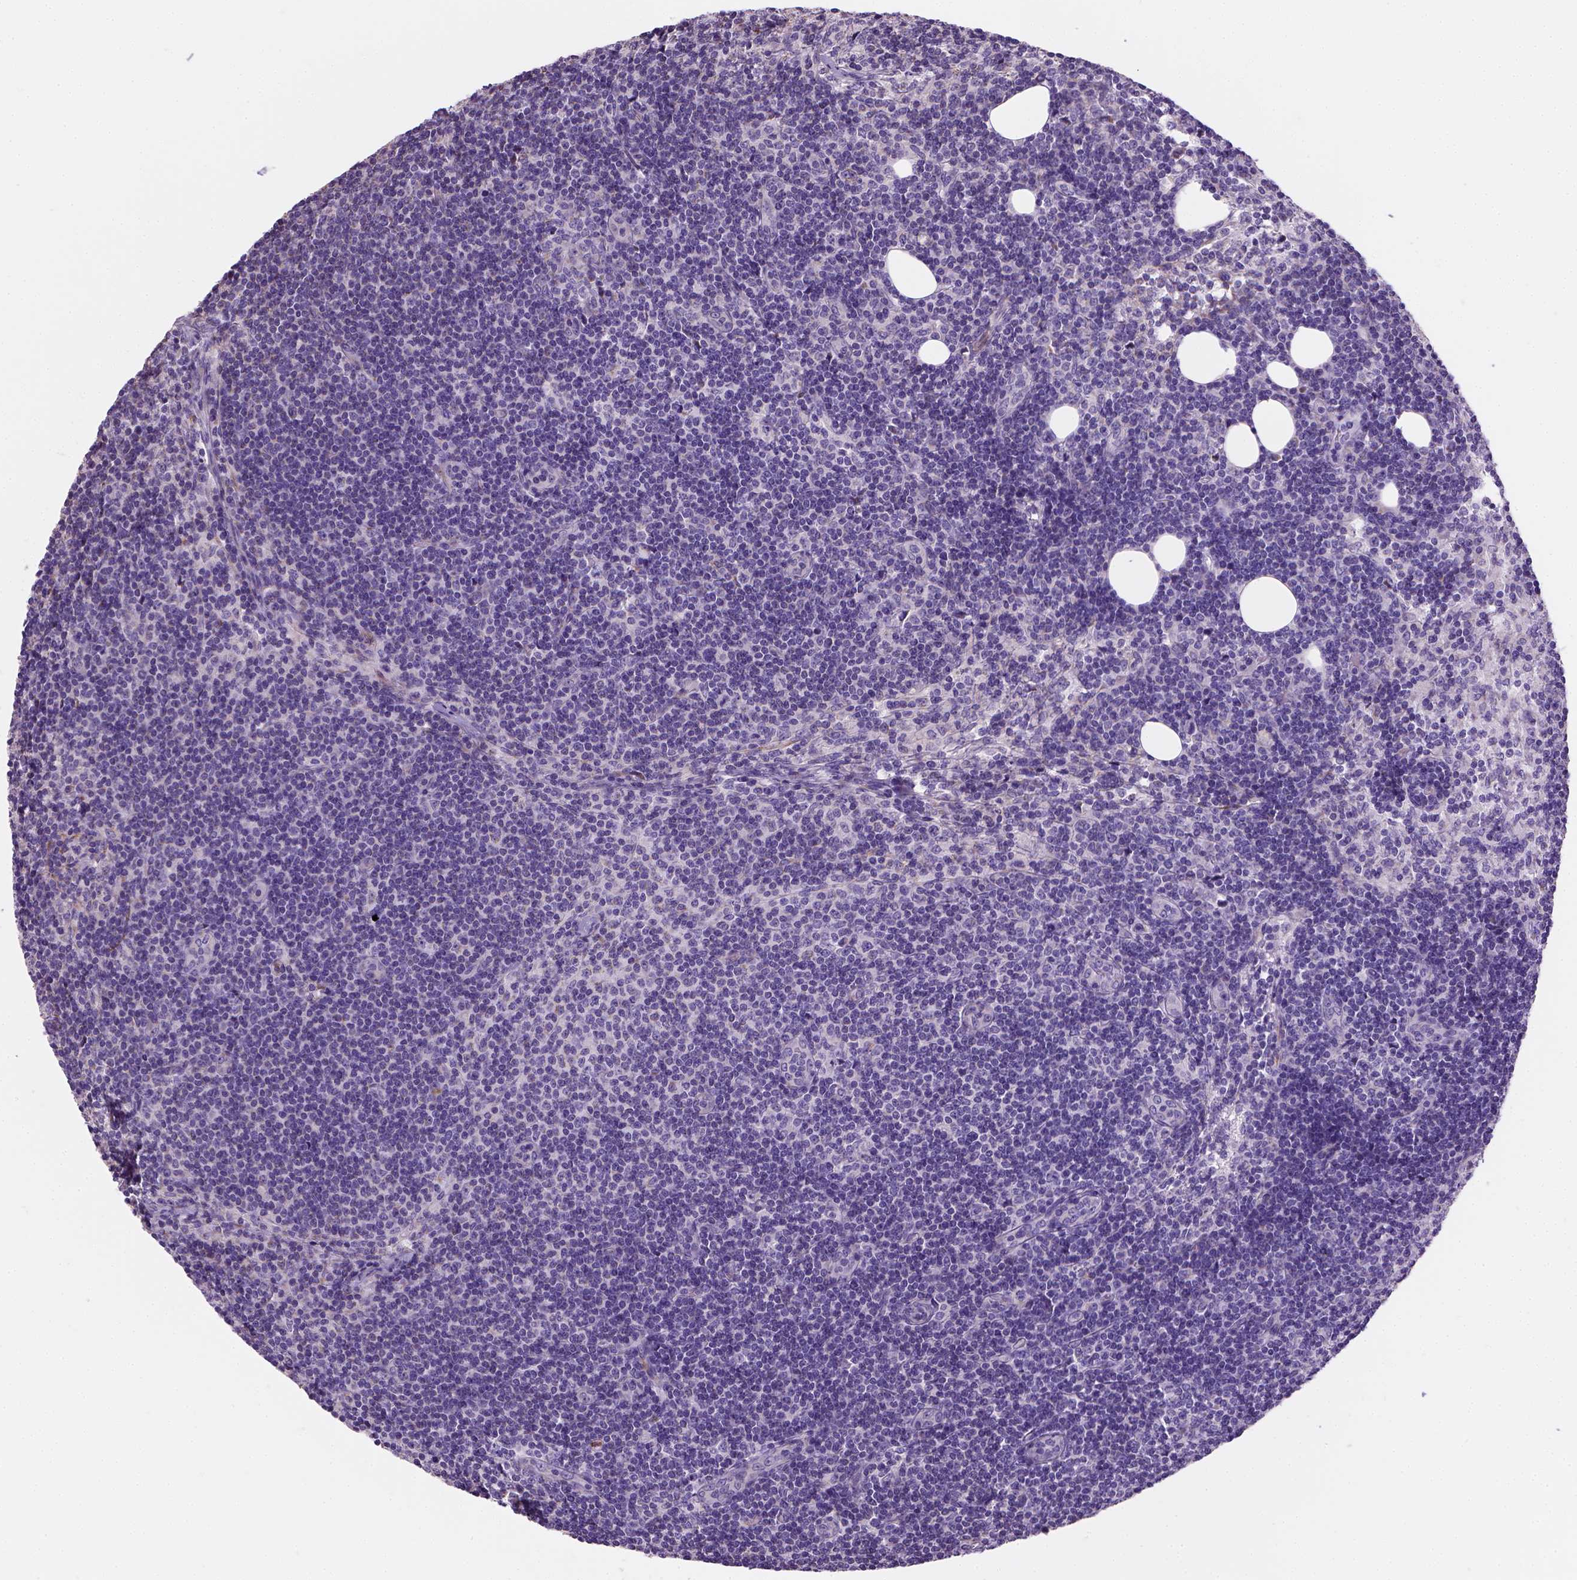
{"staining": {"intensity": "negative", "quantity": "none", "location": "none"}, "tissue": "lymph node", "cell_type": "Germinal center cells", "image_type": "normal", "snomed": [{"axis": "morphology", "description": "Normal tissue, NOS"}, {"axis": "topography", "description": "Lymph node"}], "caption": "A photomicrograph of lymph node stained for a protein shows no brown staining in germinal center cells. (Brightfield microscopy of DAB (3,3'-diaminobenzidine) immunohistochemistry (IHC) at high magnification).", "gene": "CES2", "patient": {"sex": "female", "age": 41}}